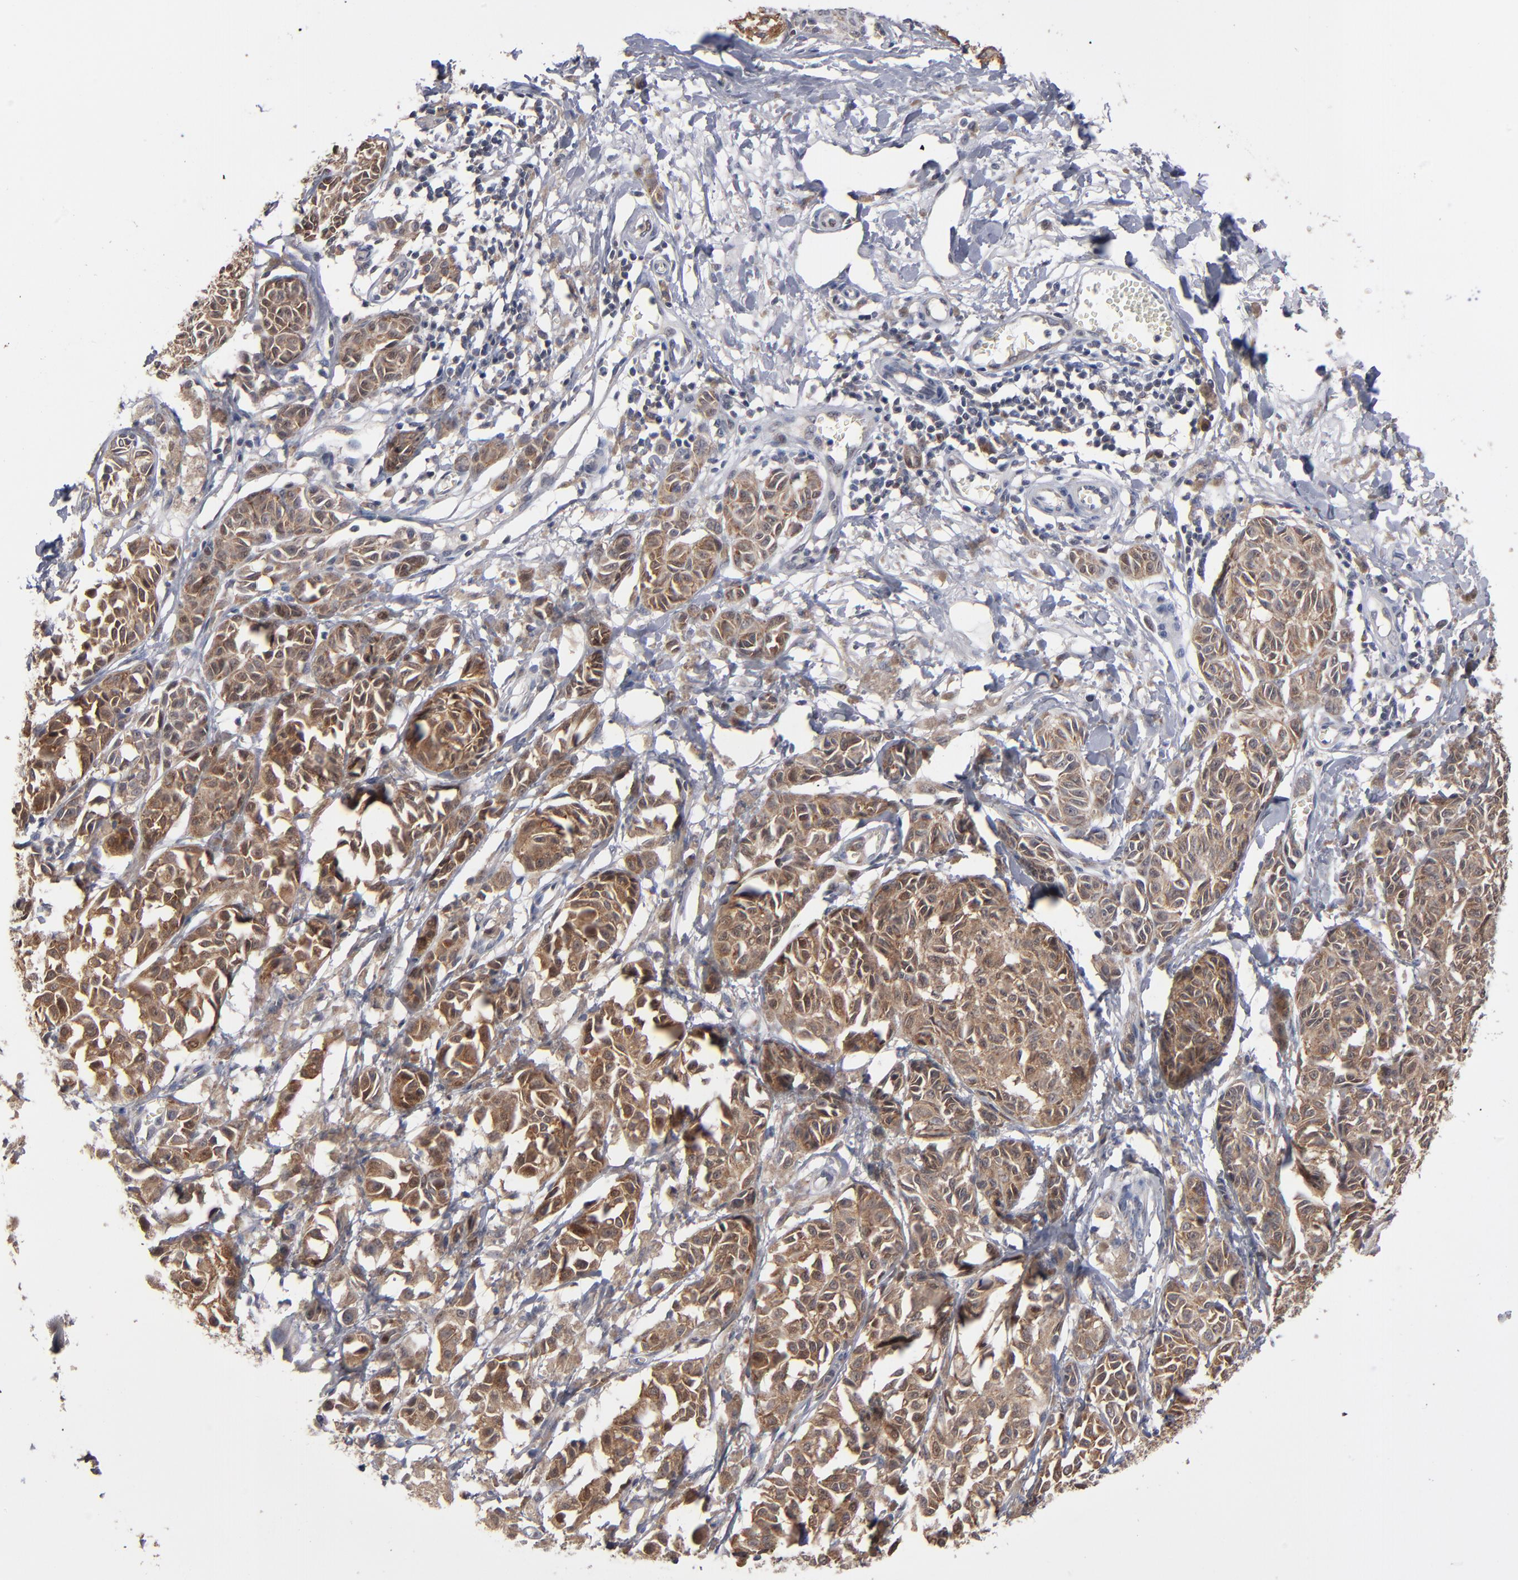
{"staining": {"intensity": "strong", "quantity": ">75%", "location": "cytoplasmic/membranous"}, "tissue": "melanoma", "cell_type": "Tumor cells", "image_type": "cancer", "snomed": [{"axis": "morphology", "description": "Malignant melanoma, NOS"}, {"axis": "topography", "description": "Skin"}], "caption": "The photomicrograph displays a brown stain indicating the presence of a protein in the cytoplasmic/membranous of tumor cells in malignant melanoma. The staining was performed using DAB (3,3'-diaminobenzidine) to visualize the protein expression in brown, while the nuclei were stained in blue with hematoxylin (Magnification: 20x).", "gene": "ALG13", "patient": {"sex": "male", "age": 76}}